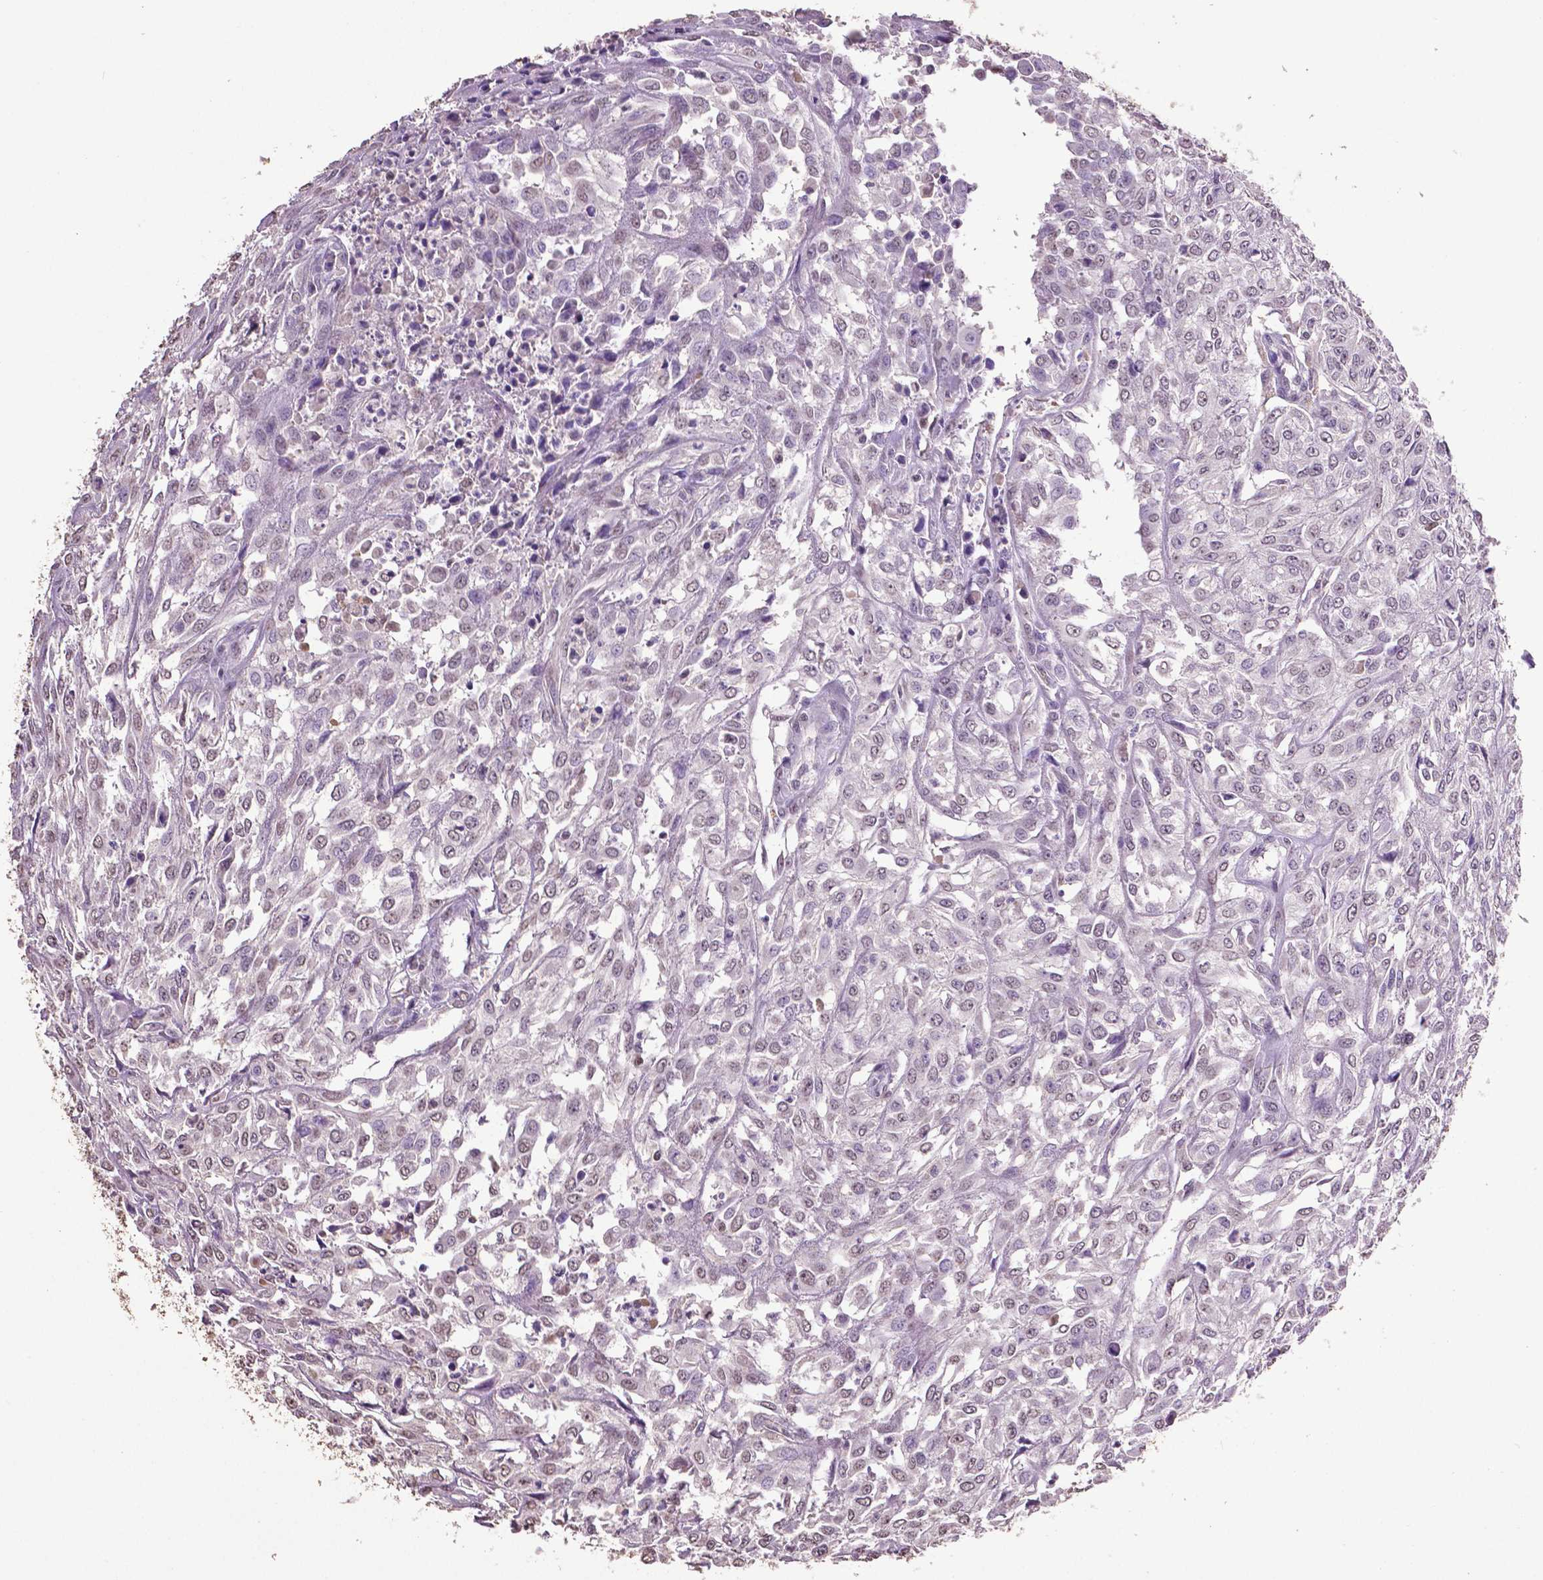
{"staining": {"intensity": "negative", "quantity": "none", "location": "none"}, "tissue": "urothelial cancer", "cell_type": "Tumor cells", "image_type": "cancer", "snomed": [{"axis": "morphology", "description": "Urothelial carcinoma, High grade"}, {"axis": "topography", "description": "Urinary bladder"}], "caption": "Protein analysis of urothelial cancer shows no significant expression in tumor cells. (DAB (3,3'-diaminobenzidine) immunohistochemistry (IHC) with hematoxylin counter stain).", "gene": "RUNX3", "patient": {"sex": "male", "age": 67}}